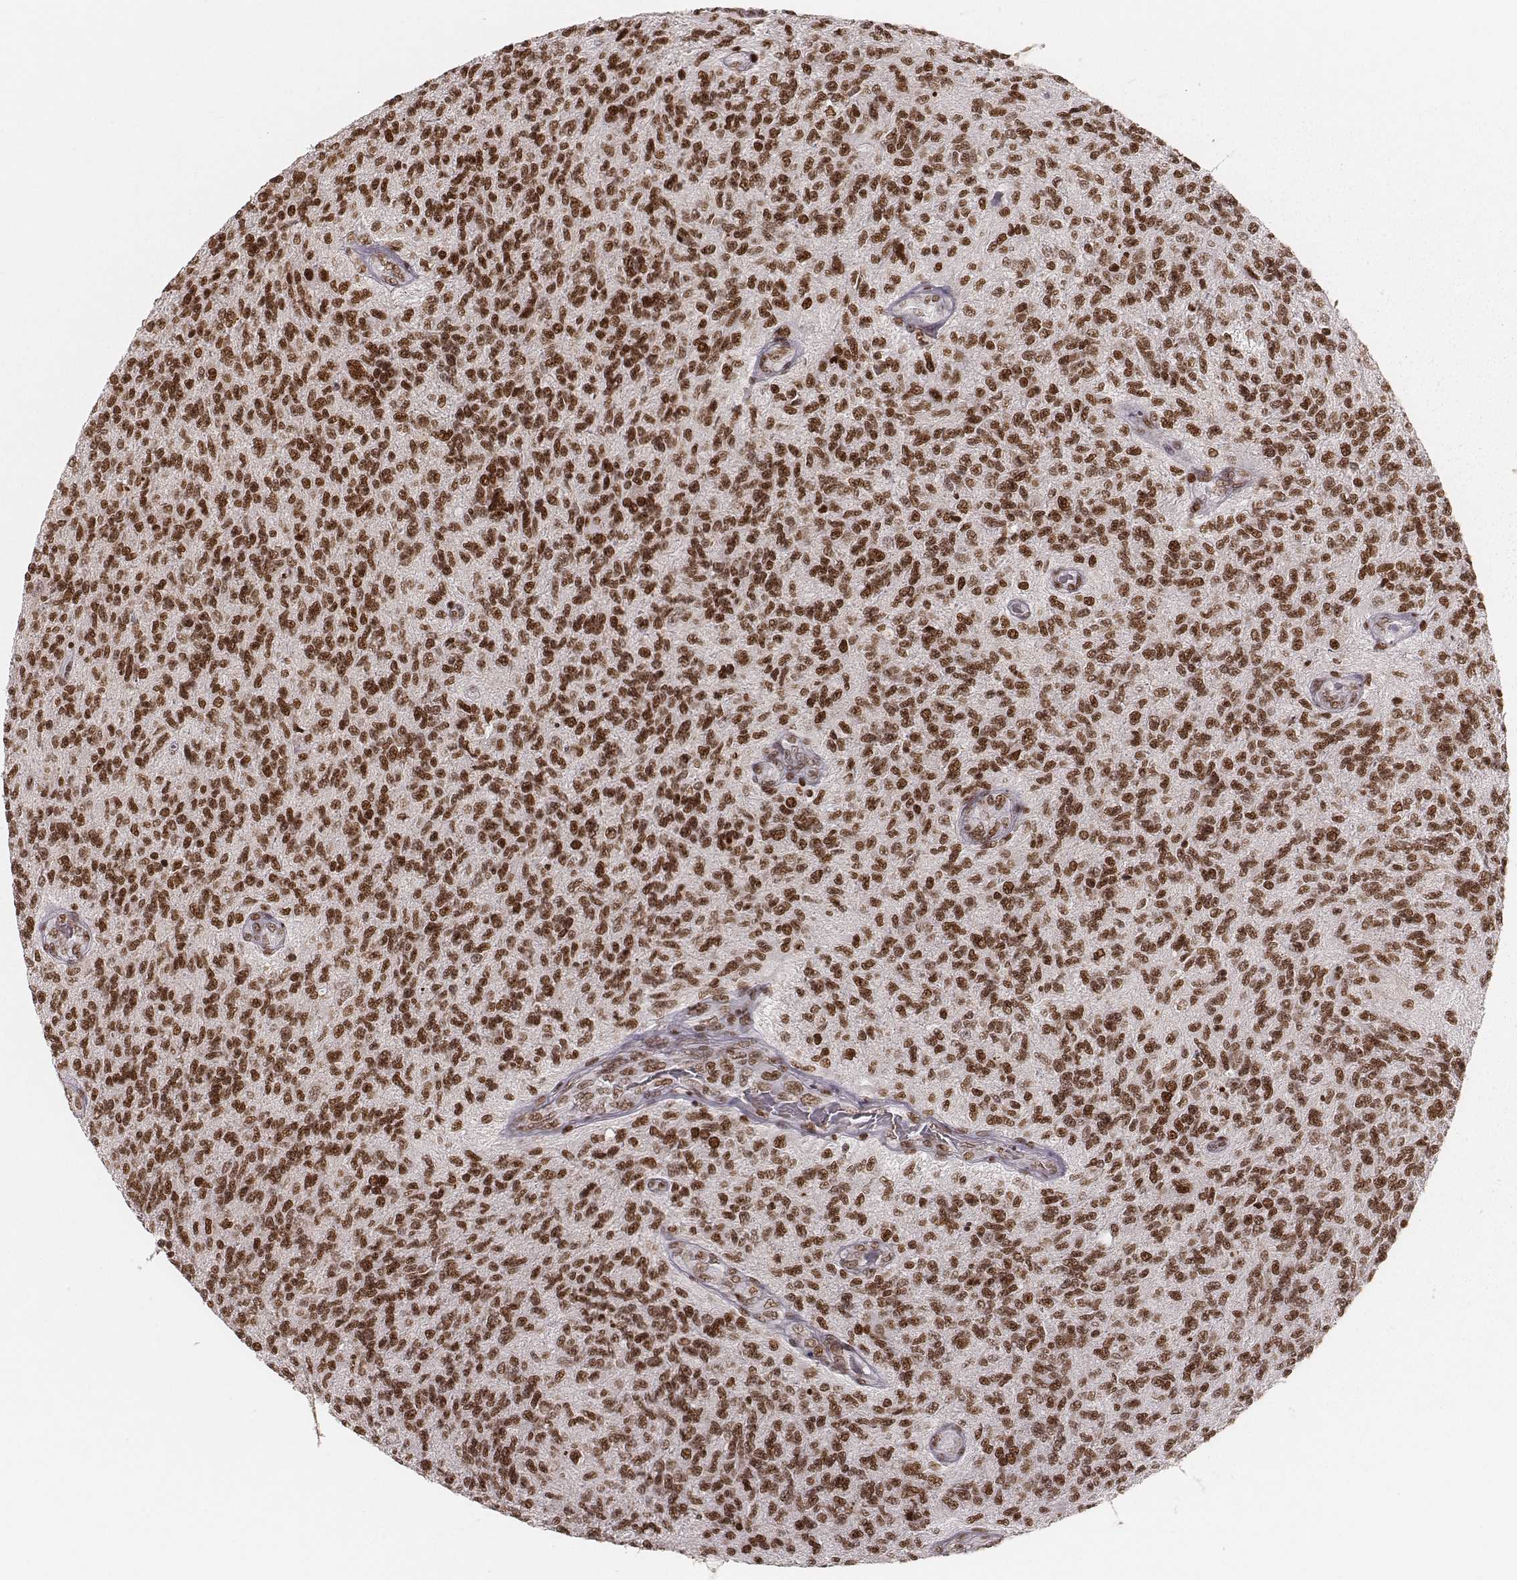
{"staining": {"intensity": "moderate", "quantity": ">75%", "location": "nuclear"}, "tissue": "glioma", "cell_type": "Tumor cells", "image_type": "cancer", "snomed": [{"axis": "morphology", "description": "Glioma, malignant, High grade"}, {"axis": "topography", "description": "Brain"}], "caption": "An image of human malignant glioma (high-grade) stained for a protein demonstrates moderate nuclear brown staining in tumor cells. Immunohistochemistry (ihc) stains the protein of interest in brown and the nuclei are stained blue.", "gene": "PARP1", "patient": {"sex": "male", "age": 56}}